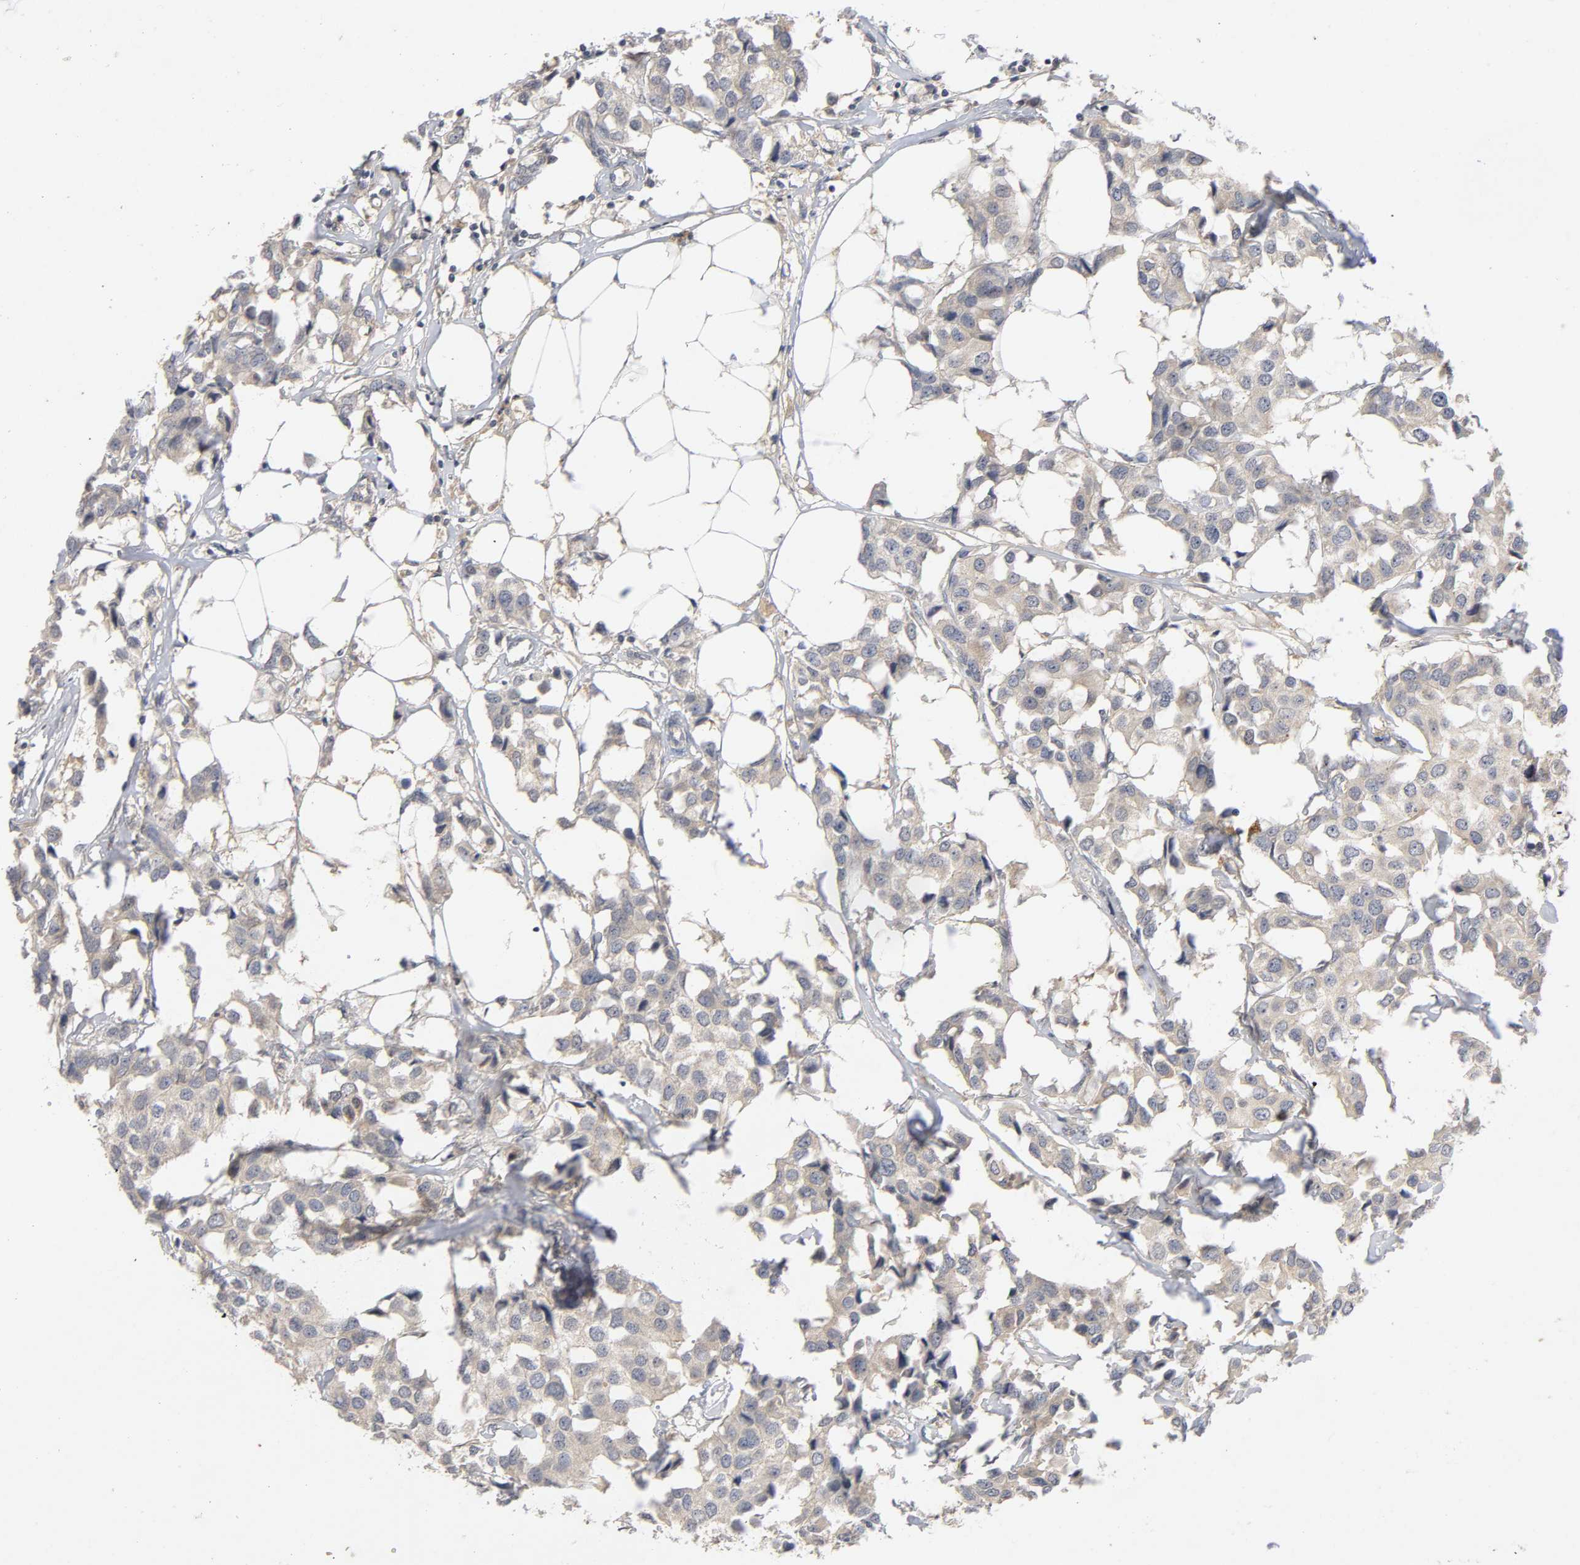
{"staining": {"intensity": "weak", "quantity": "25%-75%", "location": "cytoplasmic/membranous"}, "tissue": "breast cancer", "cell_type": "Tumor cells", "image_type": "cancer", "snomed": [{"axis": "morphology", "description": "Duct carcinoma"}, {"axis": "topography", "description": "Breast"}], "caption": "DAB (3,3'-diaminobenzidine) immunohistochemical staining of breast cancer exhibits weak cytoplasmic/membranous protein positivity in approximately 25%-75% of tumor cells.", "gene": "CPB2", "patient": {"sex": "female", "age": 80}}